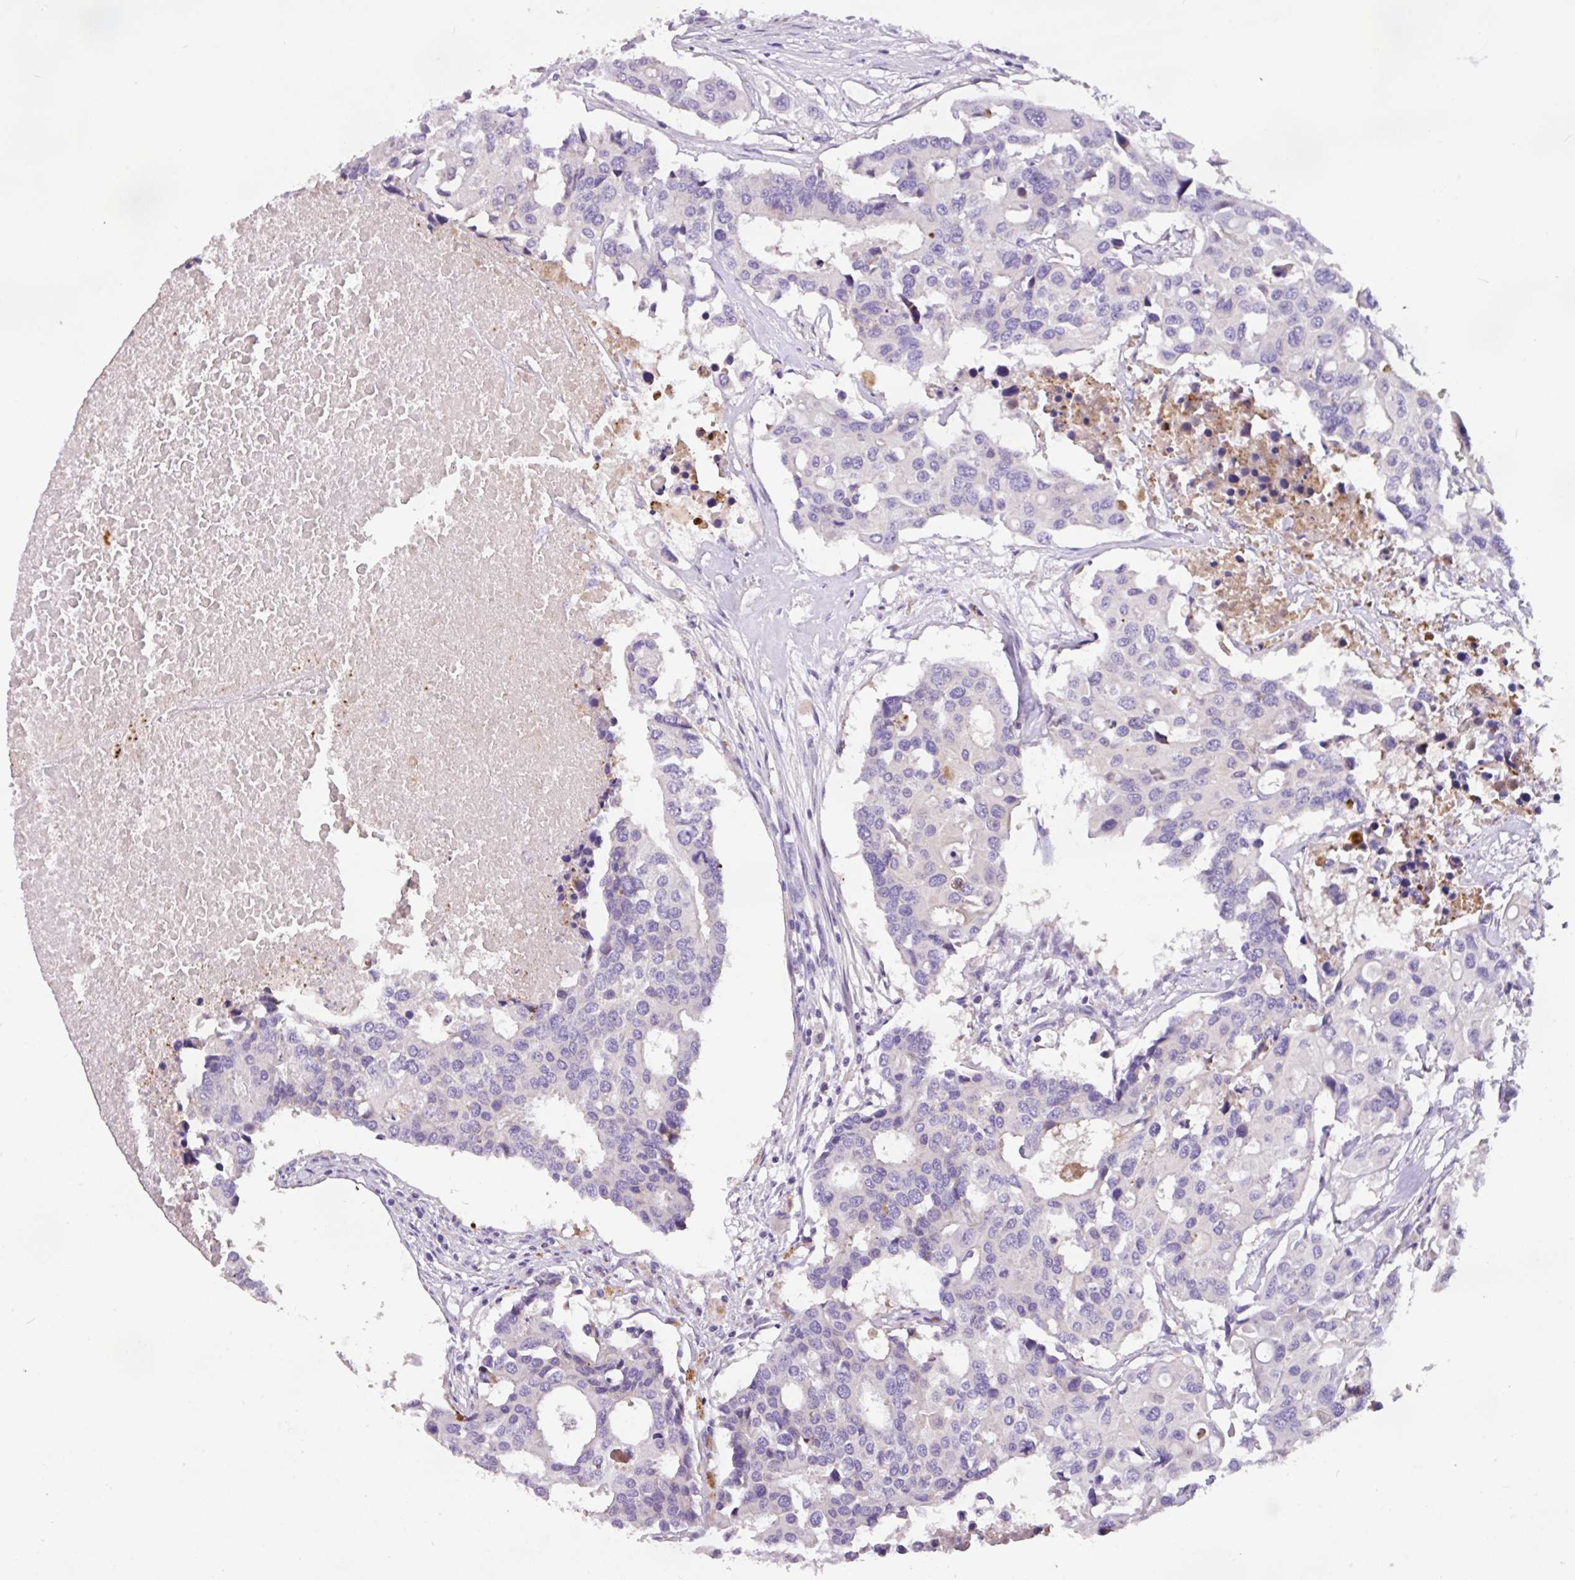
{"staining": {"intensity": "negative", "quantity": "none", "location": "none"}, "tissue": "colorectal cancer", "cell_type": "Tumor cells", "image_type": "cancer", "snomed": [{"axis": "morphology", "description": "Adenocarcinoma, NOS"}, {"axis": "topography", "description": "Colon"}], "caption": "Immunohistochemistry (IHC) micrograph of colorectal cancer stained for a protein (brown), which exhibits no expression in tumor cells.", "gene": "ANXA2R", "patient": {"sex": "male", "age": 77}}